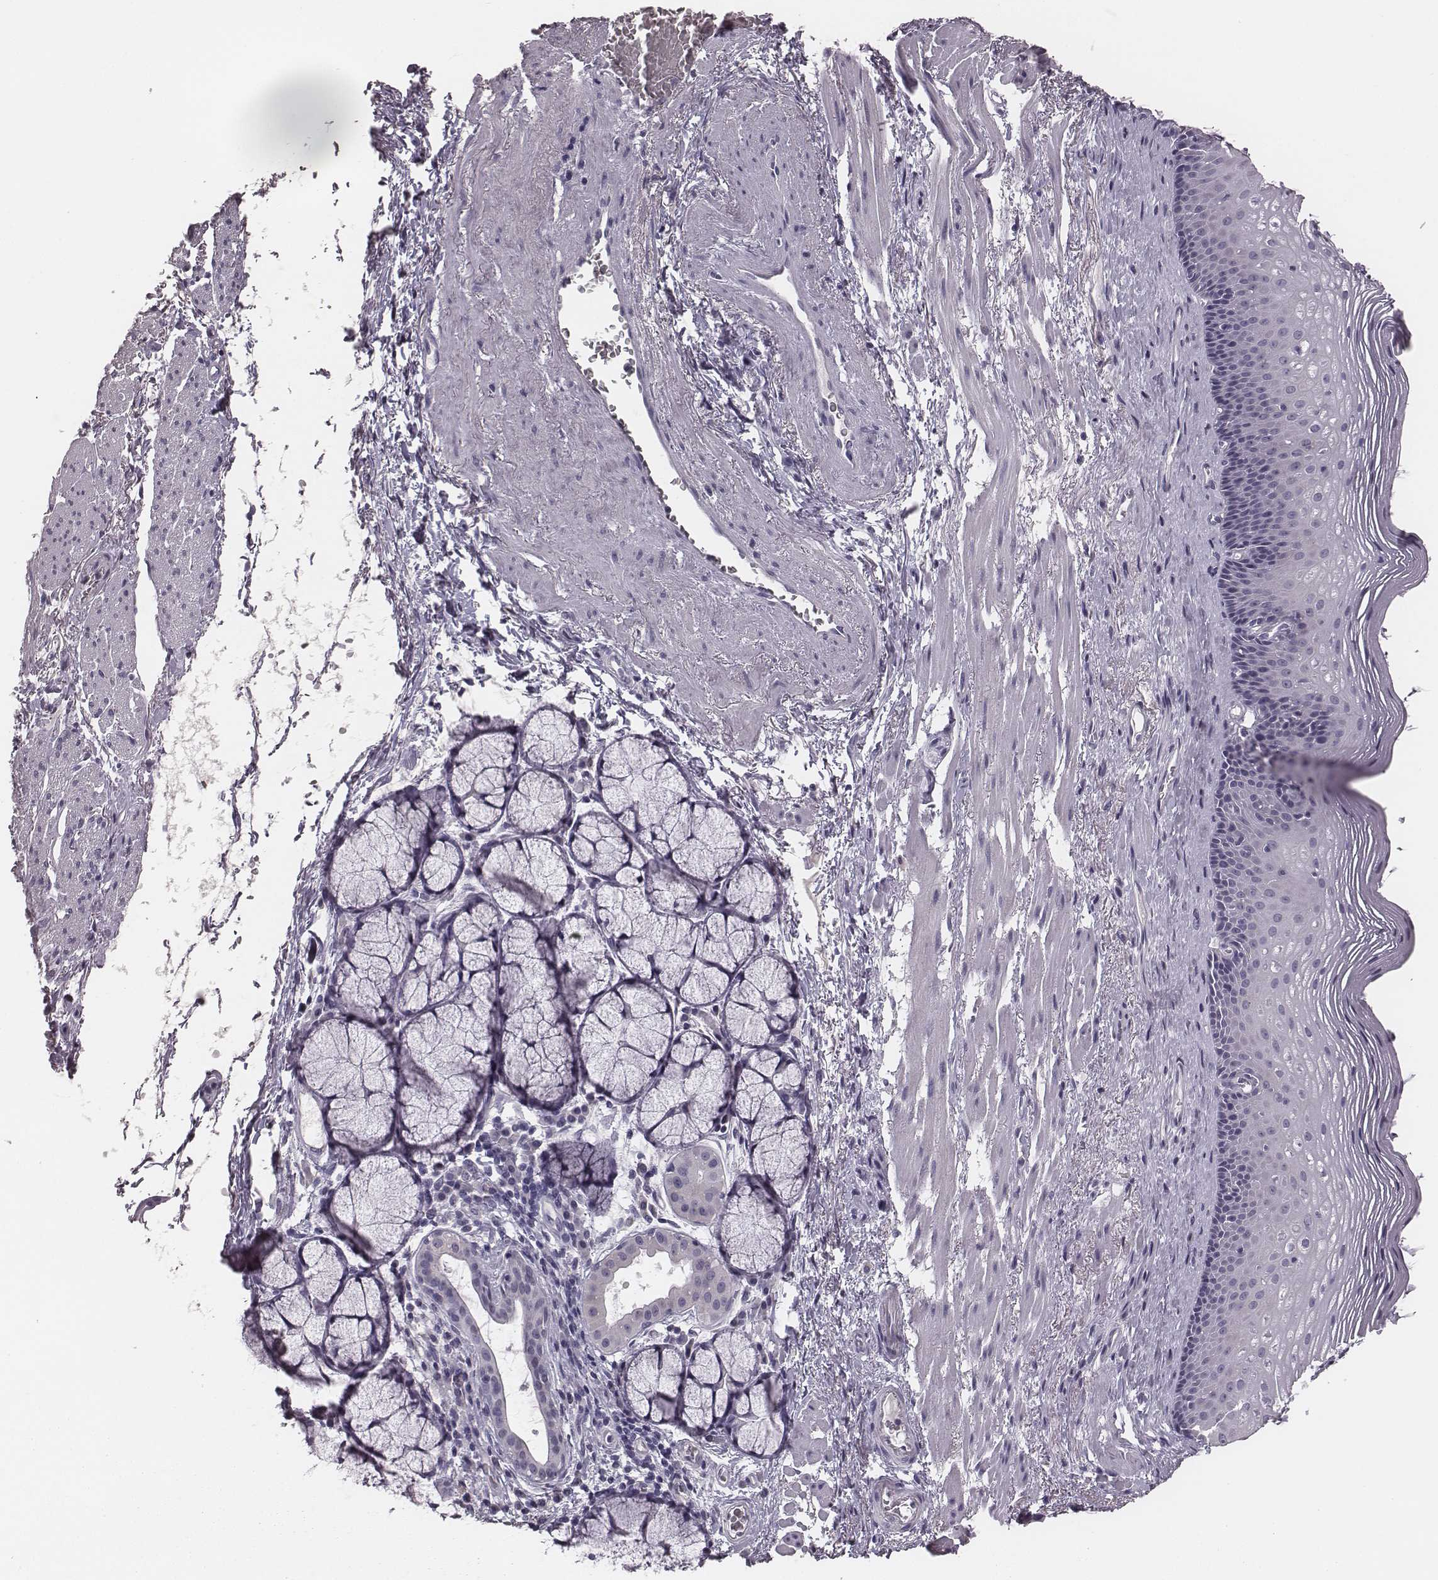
{"staining": {"intensity": "negative", "quantity": "none", "location": "none"}, "tissue": "esophagus", "cell_type": "Squamous epithelial cells", "image_type": "normal", "snomed": [{"axis": "morphology", "description": "Normal tissue, NOS"}, {"axis": "topography", "description": "Esophagus"}], "caption": "Squamous epithelial cells show no significant protein expression in benign esophagus. (Immunohistochemistry, brightfield microscopy, high magnification).", "gene": "CSHL1", "patient": {"sex": "male", "age": 76}}